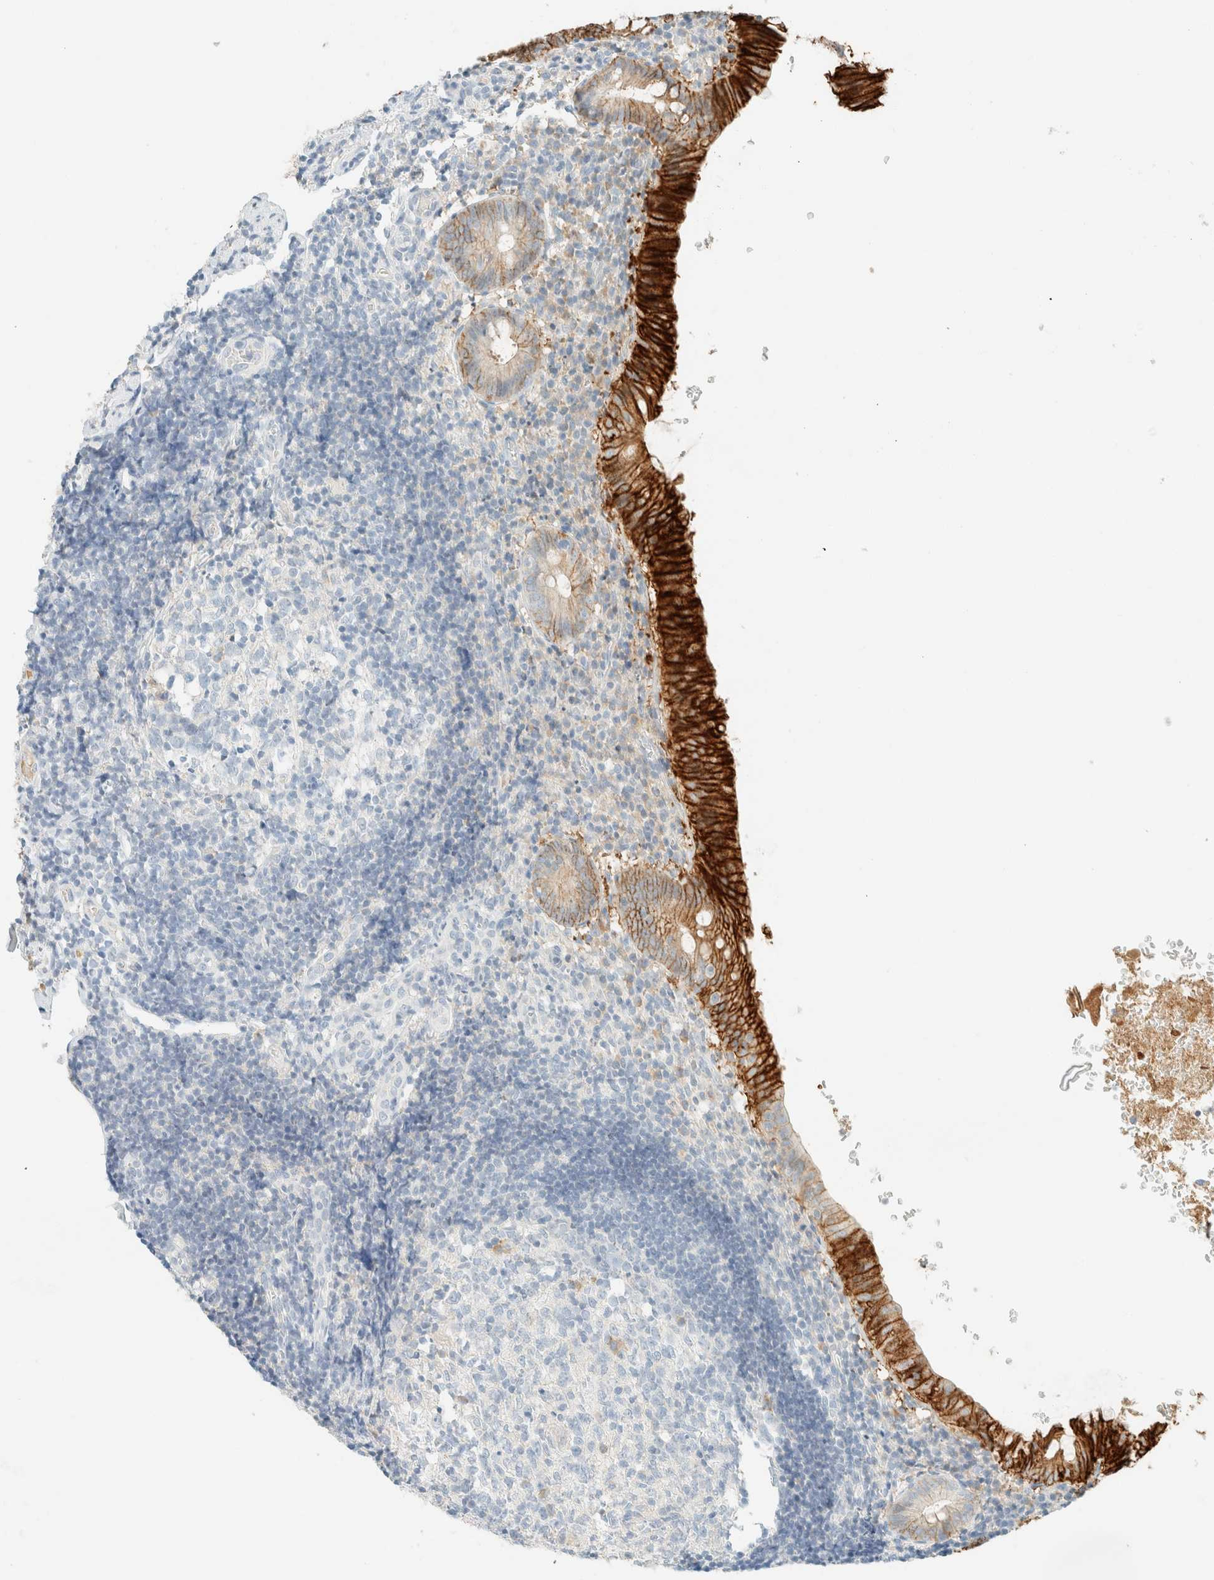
{"staining": {"intensity": "strong", "quantity": "25%-75%", "location": "cytoplasmic/membranous"}, "tissue": "appendix", "cell_type": "Glandular cells", "image_type": "normal", "snomed": [{"axis": "morphology", "description": "Normal tissue, NOS"}, {"axis": "topography", "description": "Appendix"}], "caption": "Glandular cells display high levels of strong cytoplasmic/membranous staining in approximately 25%-75% of cells in benign human appendix.", "gene": "GPA33", "patient": {"sex": "male", "age": 8}}